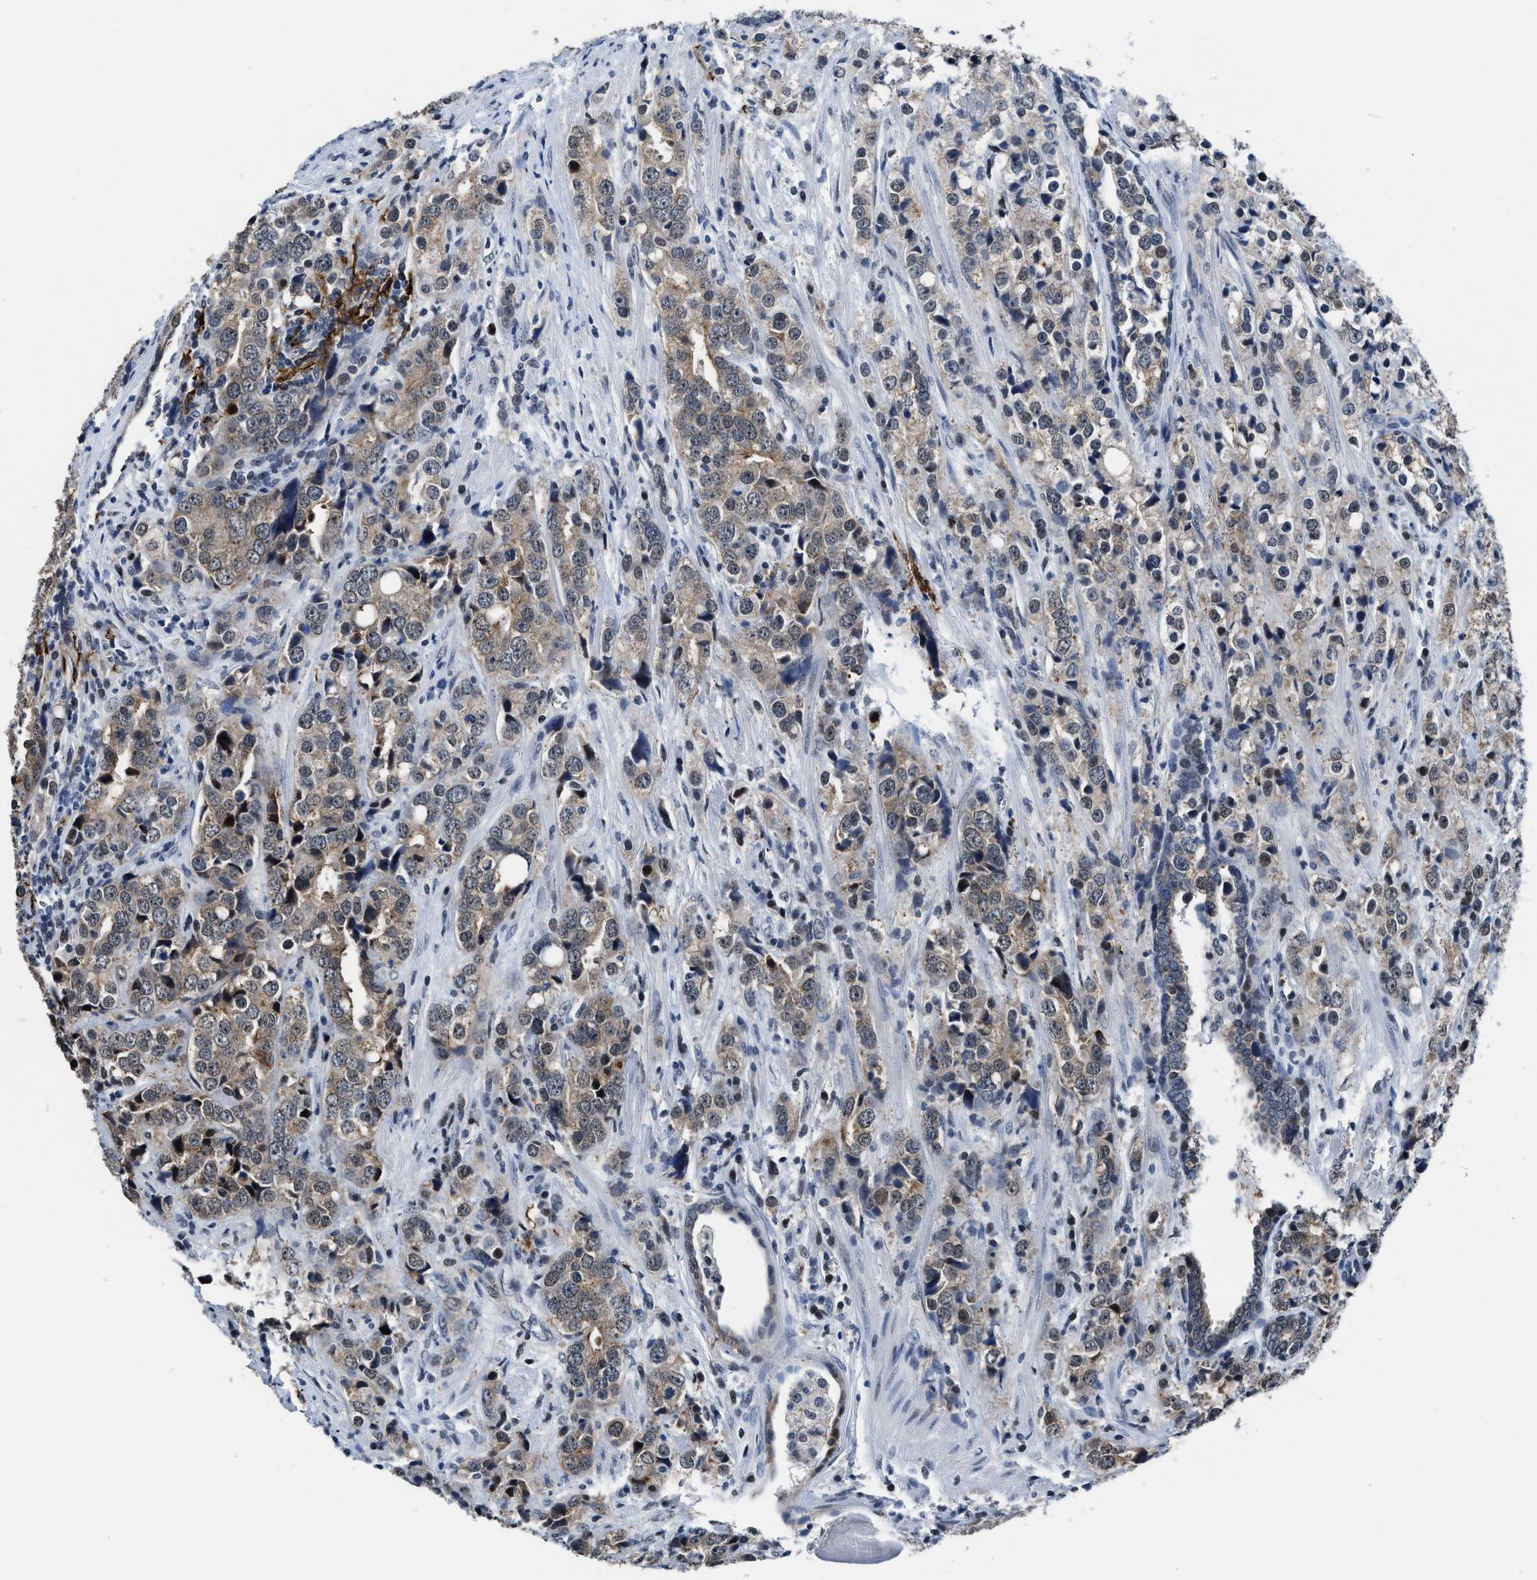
{"staining": {"intensity": "moderate", "quantity": ">75%", "location": "cytoplasmic/membranous"}, "tissue": "prostate cancer", "cell_type": "Tumor cells", "image_type": "cancer", "snomed": [{"axis": "morphology", "description": "Adenocarcinoma, High grade"}, {"axis": "topography", "description": "Prostate"}], "caption": "Immunohistochemistry histopathology image of neoplastic tissue: prostate cancer stained using IHC exhibits medium levels of moderate protein expression localized specifically in the cytoplasmic/membranous of tumor cells, appearing as a cytoplasmic/membranous brown color.", "gene": "MARCKSL1", "patient": {"sex": "male", "age": 71}}